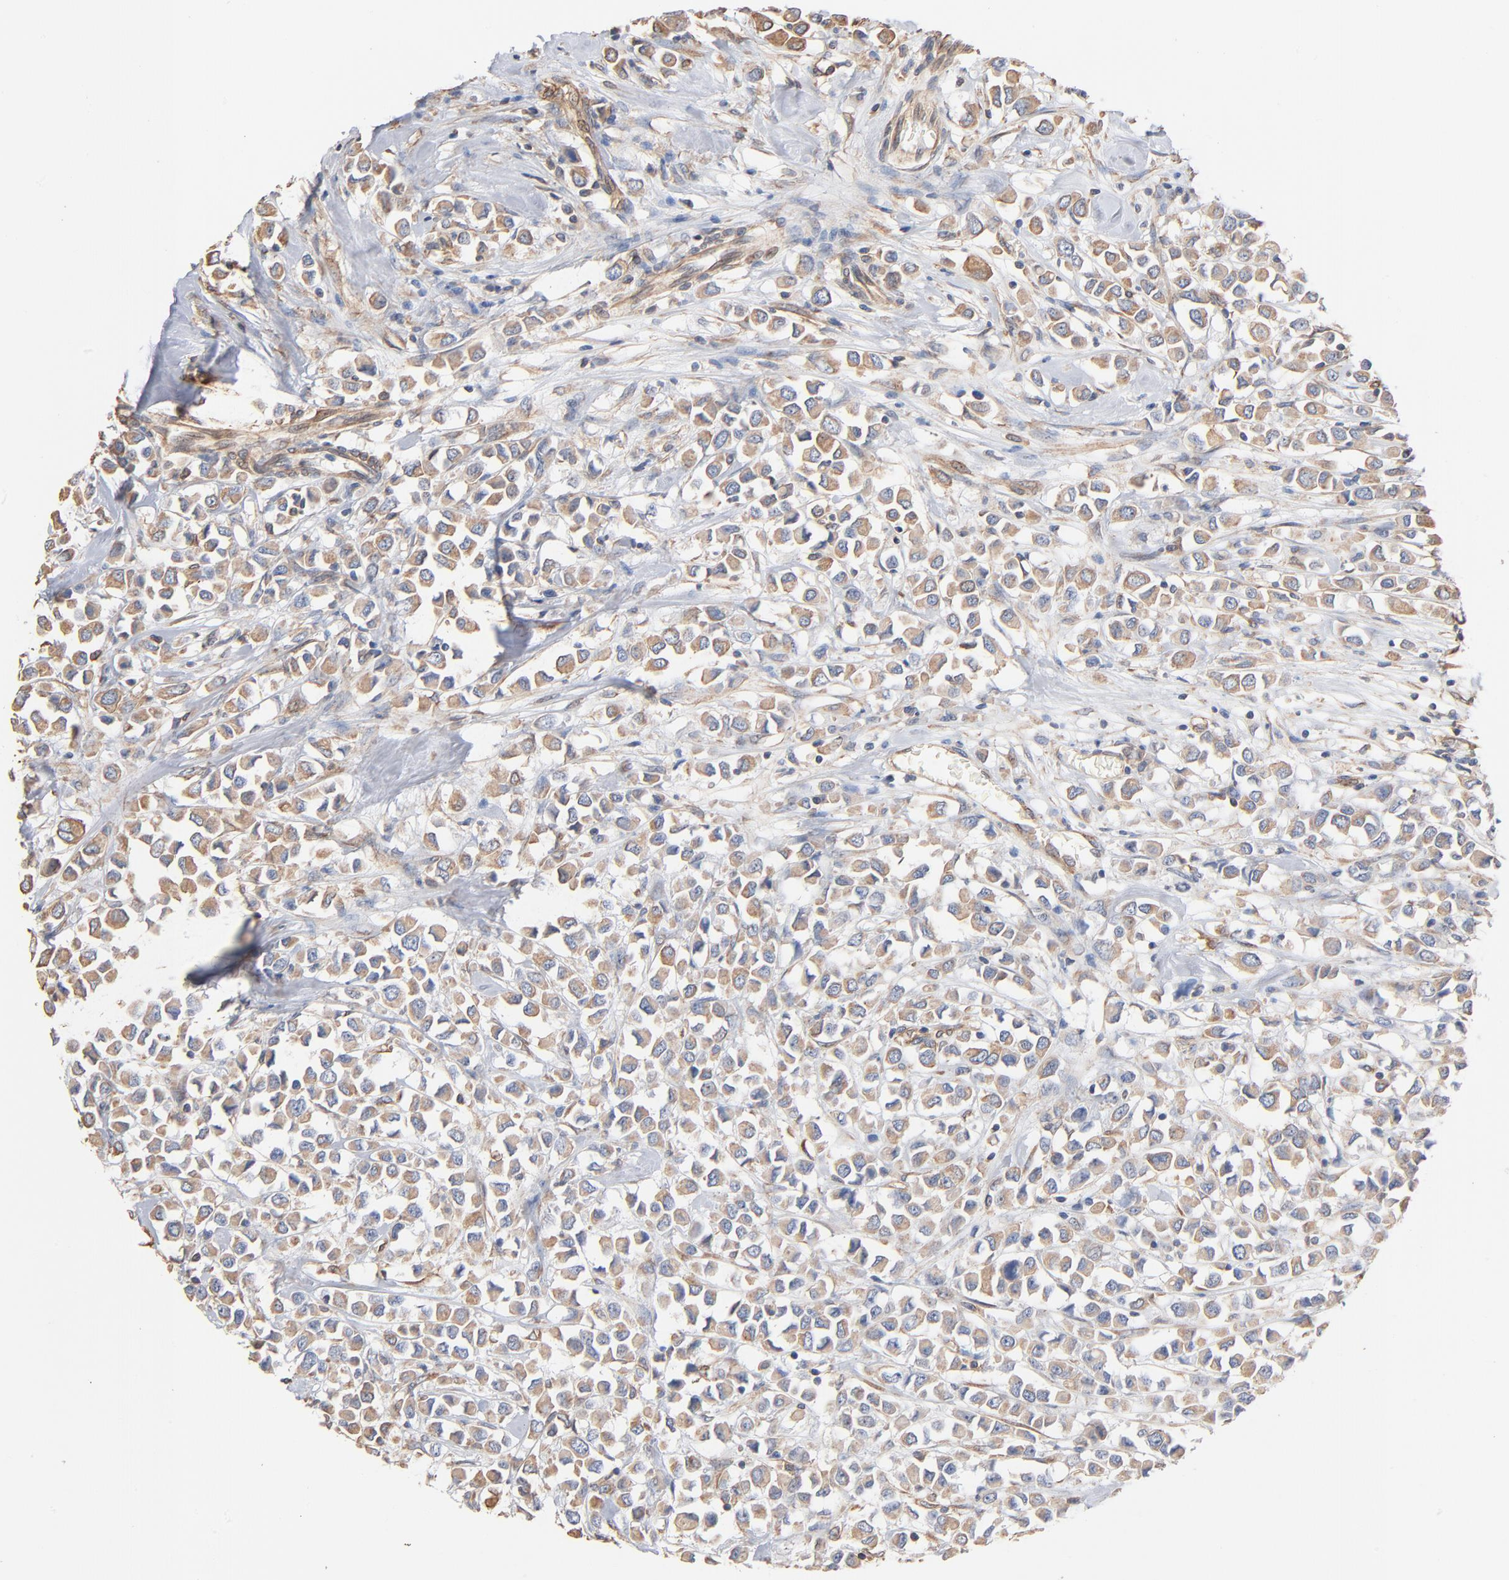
{"staining": {"intensity": "weak", "quantity": ">75%", "location": "cytoplasmic/membranous"}, "tissue": "breast cancer", "cell_type": "Tumor cells", "image_type": "cancer", "snomed": [{"axis": "morphology", "description": "Duct carcinoma"}, {"axis": "topography", "description": "Breast"}], "caption": "About >75% of tumor cells in breast cancer show weak cytoplasmic/membranous protein staining as visualized by brown immunohistochemical staining.", "gene": "ABCD4", "patient": {"sex": "female", "age": 61}}